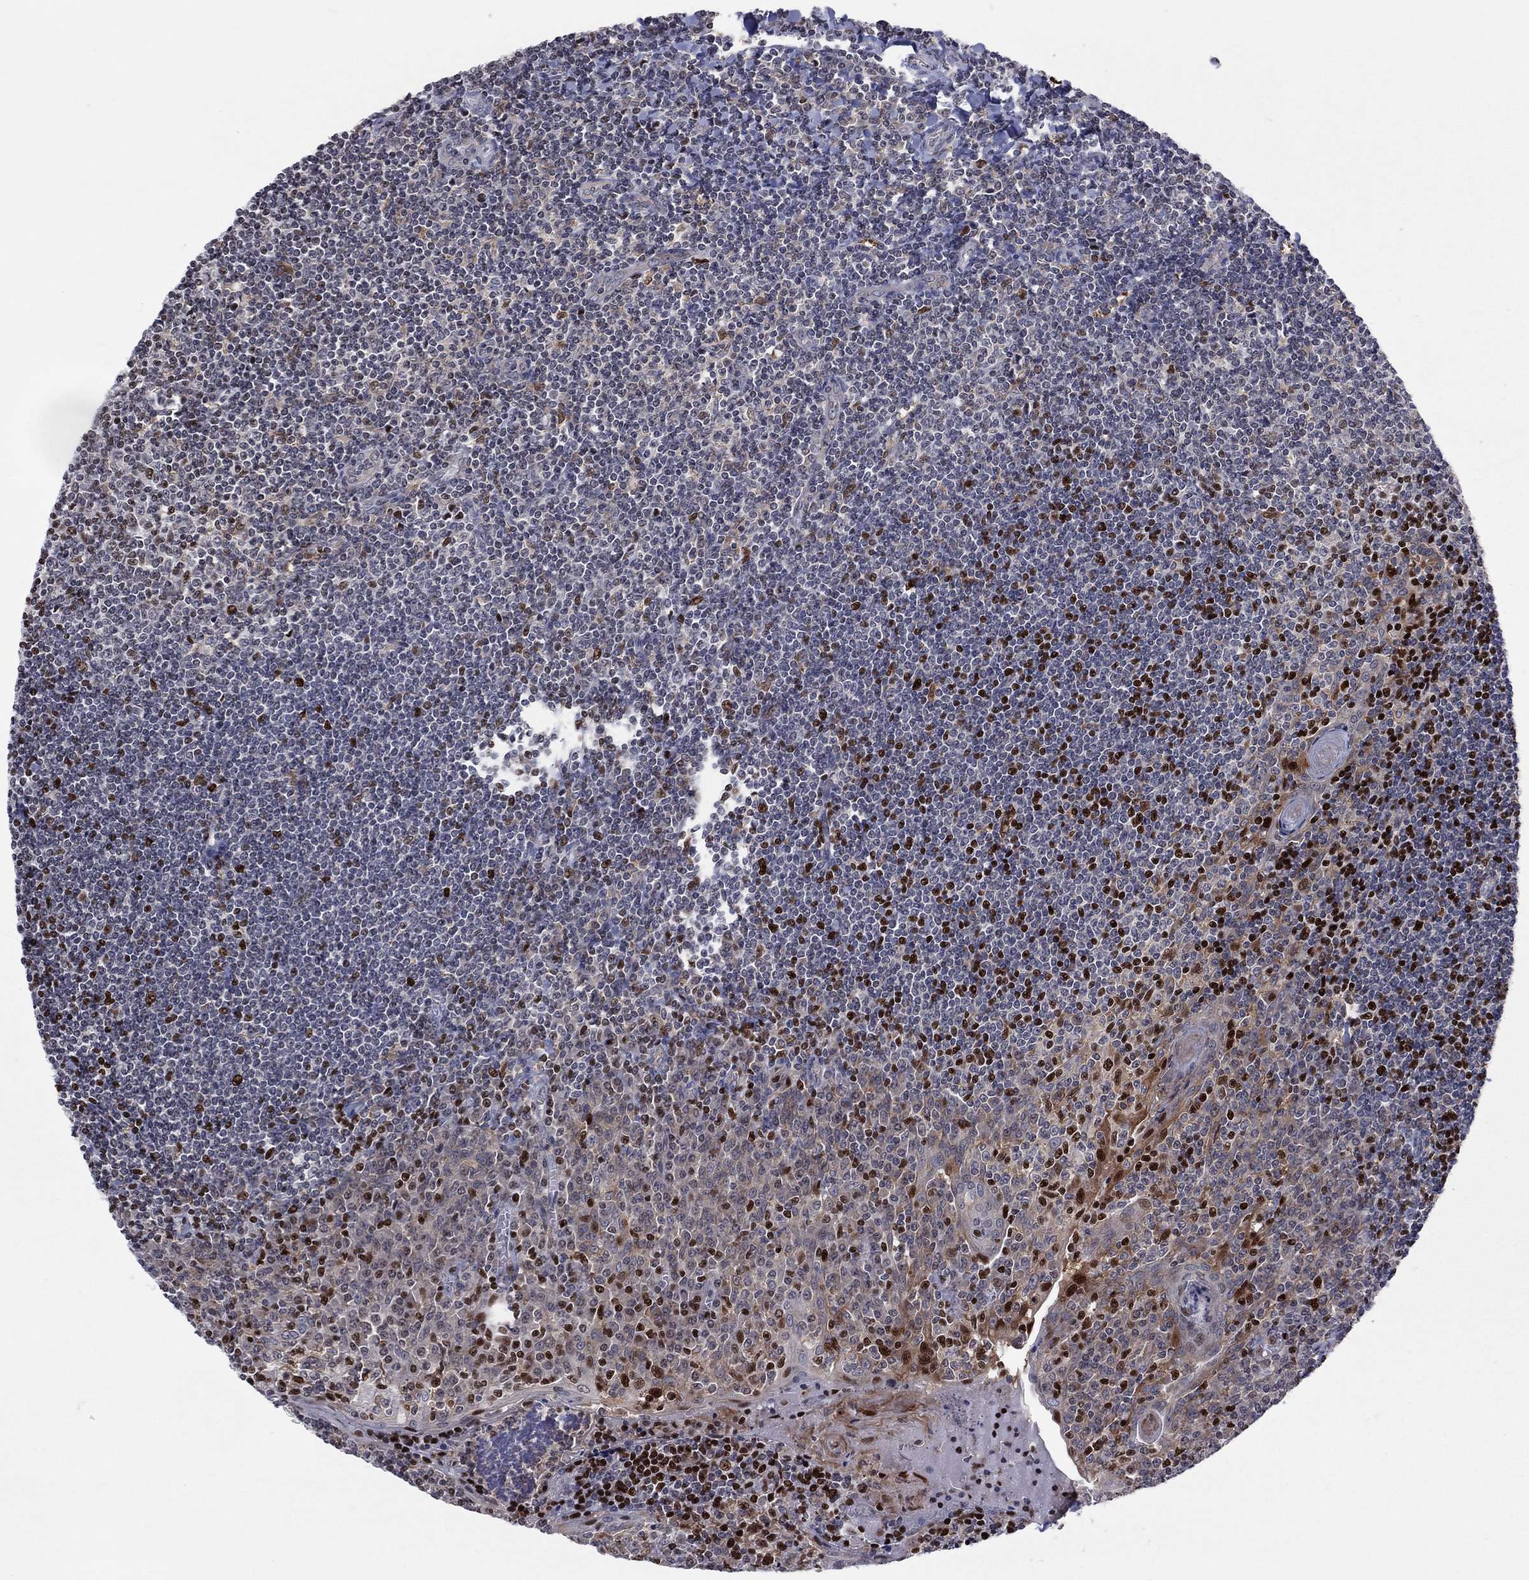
{"staining": {"intensity": "strong", "quantity": "<25%", "location": "nuclear"}, "tissue": "tonsil", "cell_type": "Germinal center cells", "image_type": "normal", "snomed": [{"axis": "morphology", "description": "Normal tissue, NOS"}, {"axis": "topography", "description": "Tonsil"}], "caption": "Protein expression analysis of normal tonsil reveals strong nuclear staining in approximately <25% of germinal center cells. (Stains: DAB in brown, nuclei in blue, Microscopy: brightfield microscopy at high magnification).", "gene": "ZNHIT3", "patient": {"sex": "female", "age": 12}}